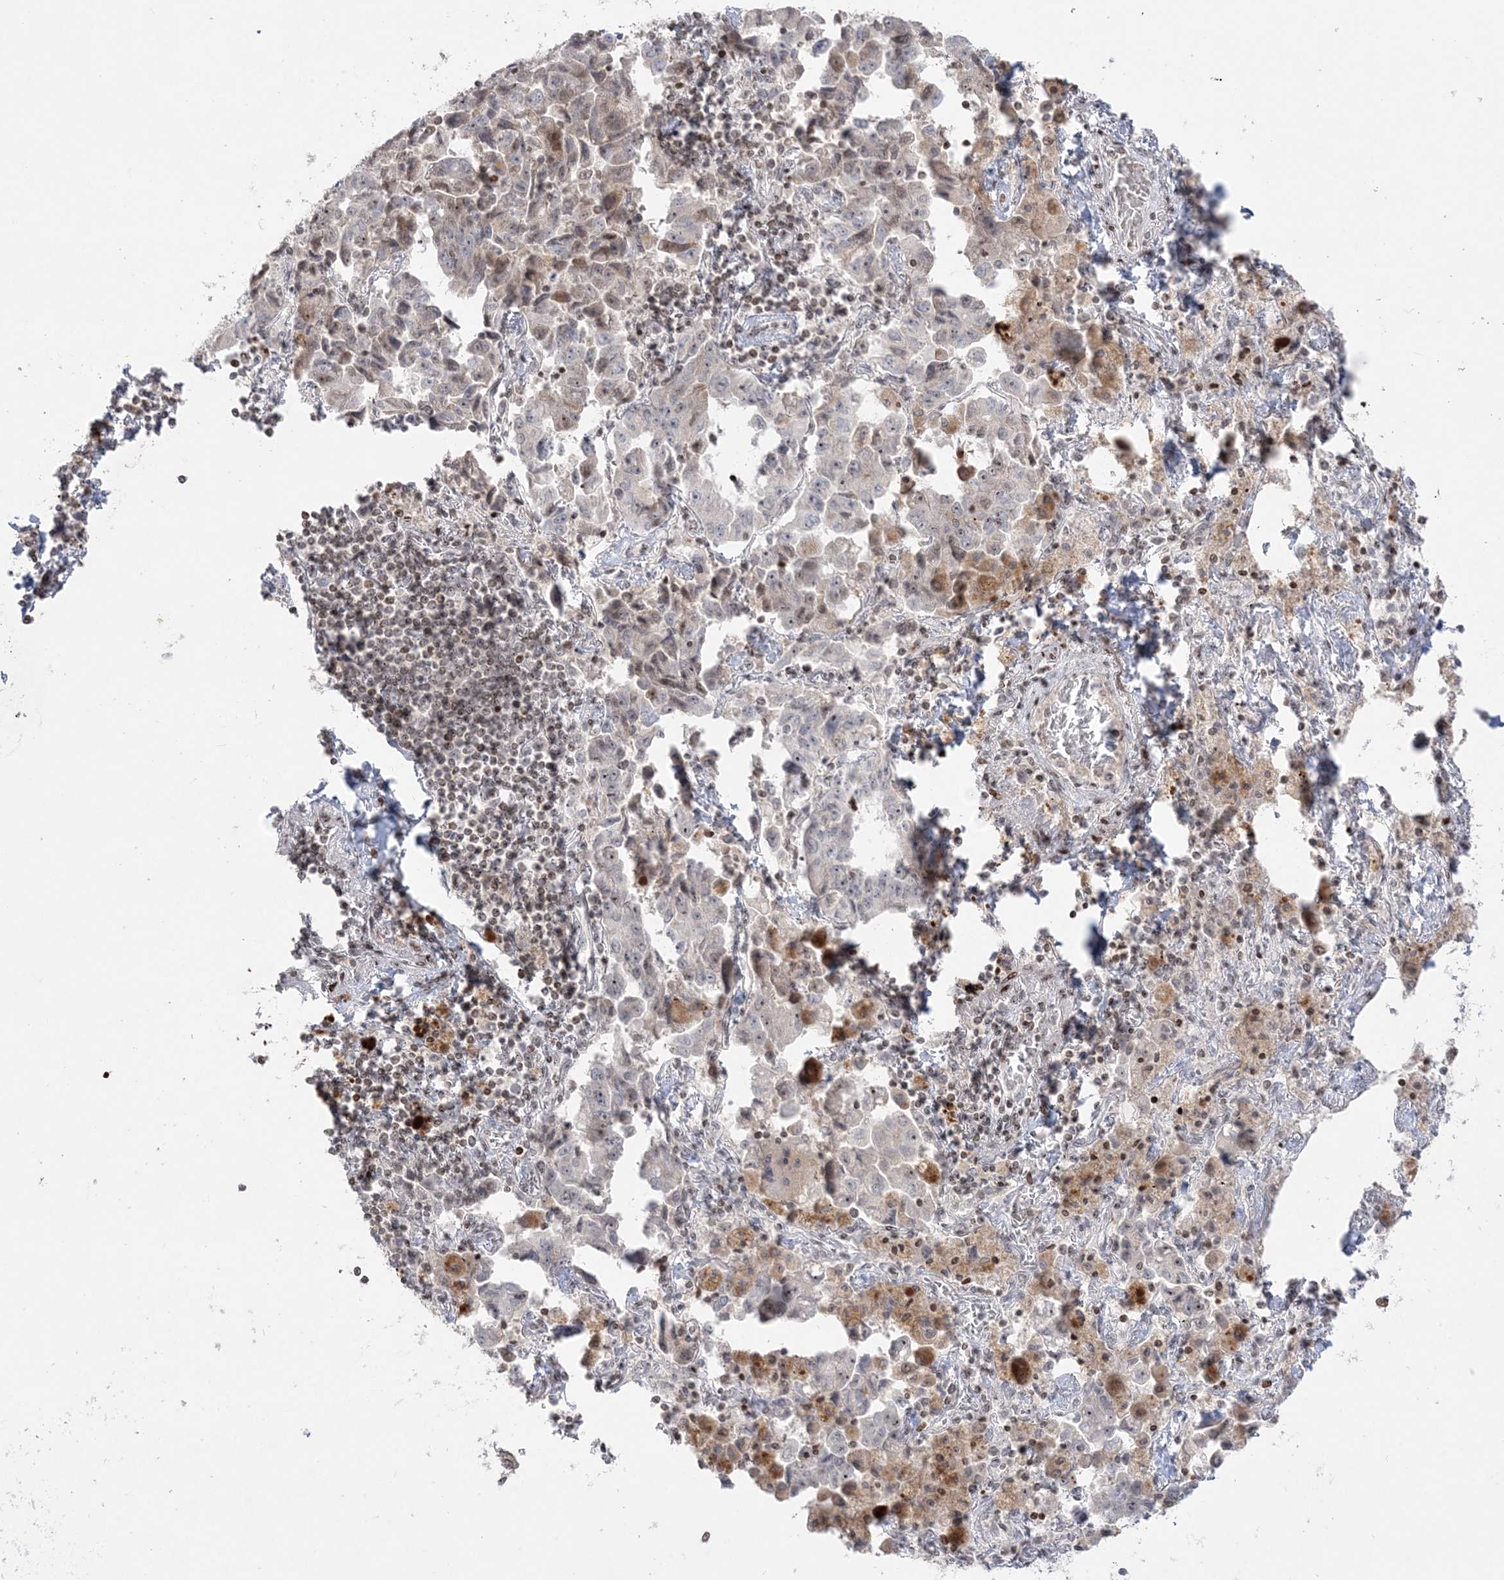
{"staining": {"intensity": "negative", "quantity": "none", "location": "none"}, "tissue": "lung cancer", "cell_type": "Tumor cells", "image_type": "cancer", "snomed": [{"axis": "morphology", "description": "Adenocarcinoma, NOS"}, {"axis": "topography", "description": "Lung"}], "caption": "This is an immunohistochemistry (IHC) photomicrograph of human adenocarcinoma (lung). There is no staining in tumor cells.", "gene": "SH3BP4", "patient": {"sex": "female", "age": 51}}